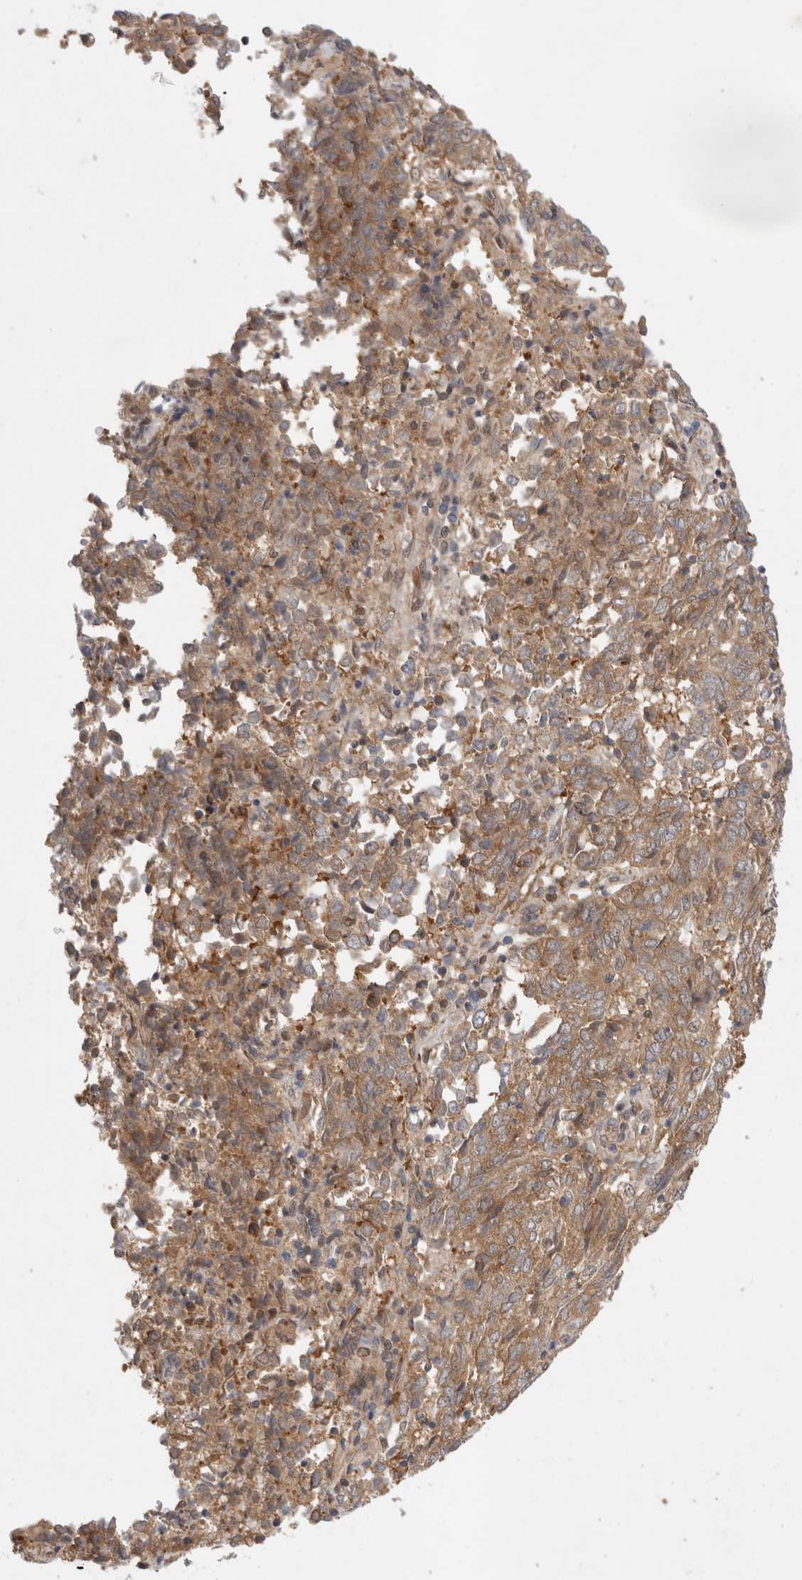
{"staining": {"intensity": "moderate", "quantity": ">75%", "location": "cytoplasmic/membranous"}, "tissue": "endometrial cancer", "cell_type": "Tumor cells", "image_type": "cancer", "snomed": [{"axis": "morphology", "description": "Adenocarcinoma, NOS"}, {"axis": "topography", "description": "Endometrium"}], "caption": "An IHC photomicrograph of neoplastic tissue is shown. Protein staining in brown labels moderate cytoplasmic/membranous positivity in adenocarcinoma (endometrial) within tumor cells.", "gene": "EIF3E", "patient": {"sex": "female", "age": 80}}